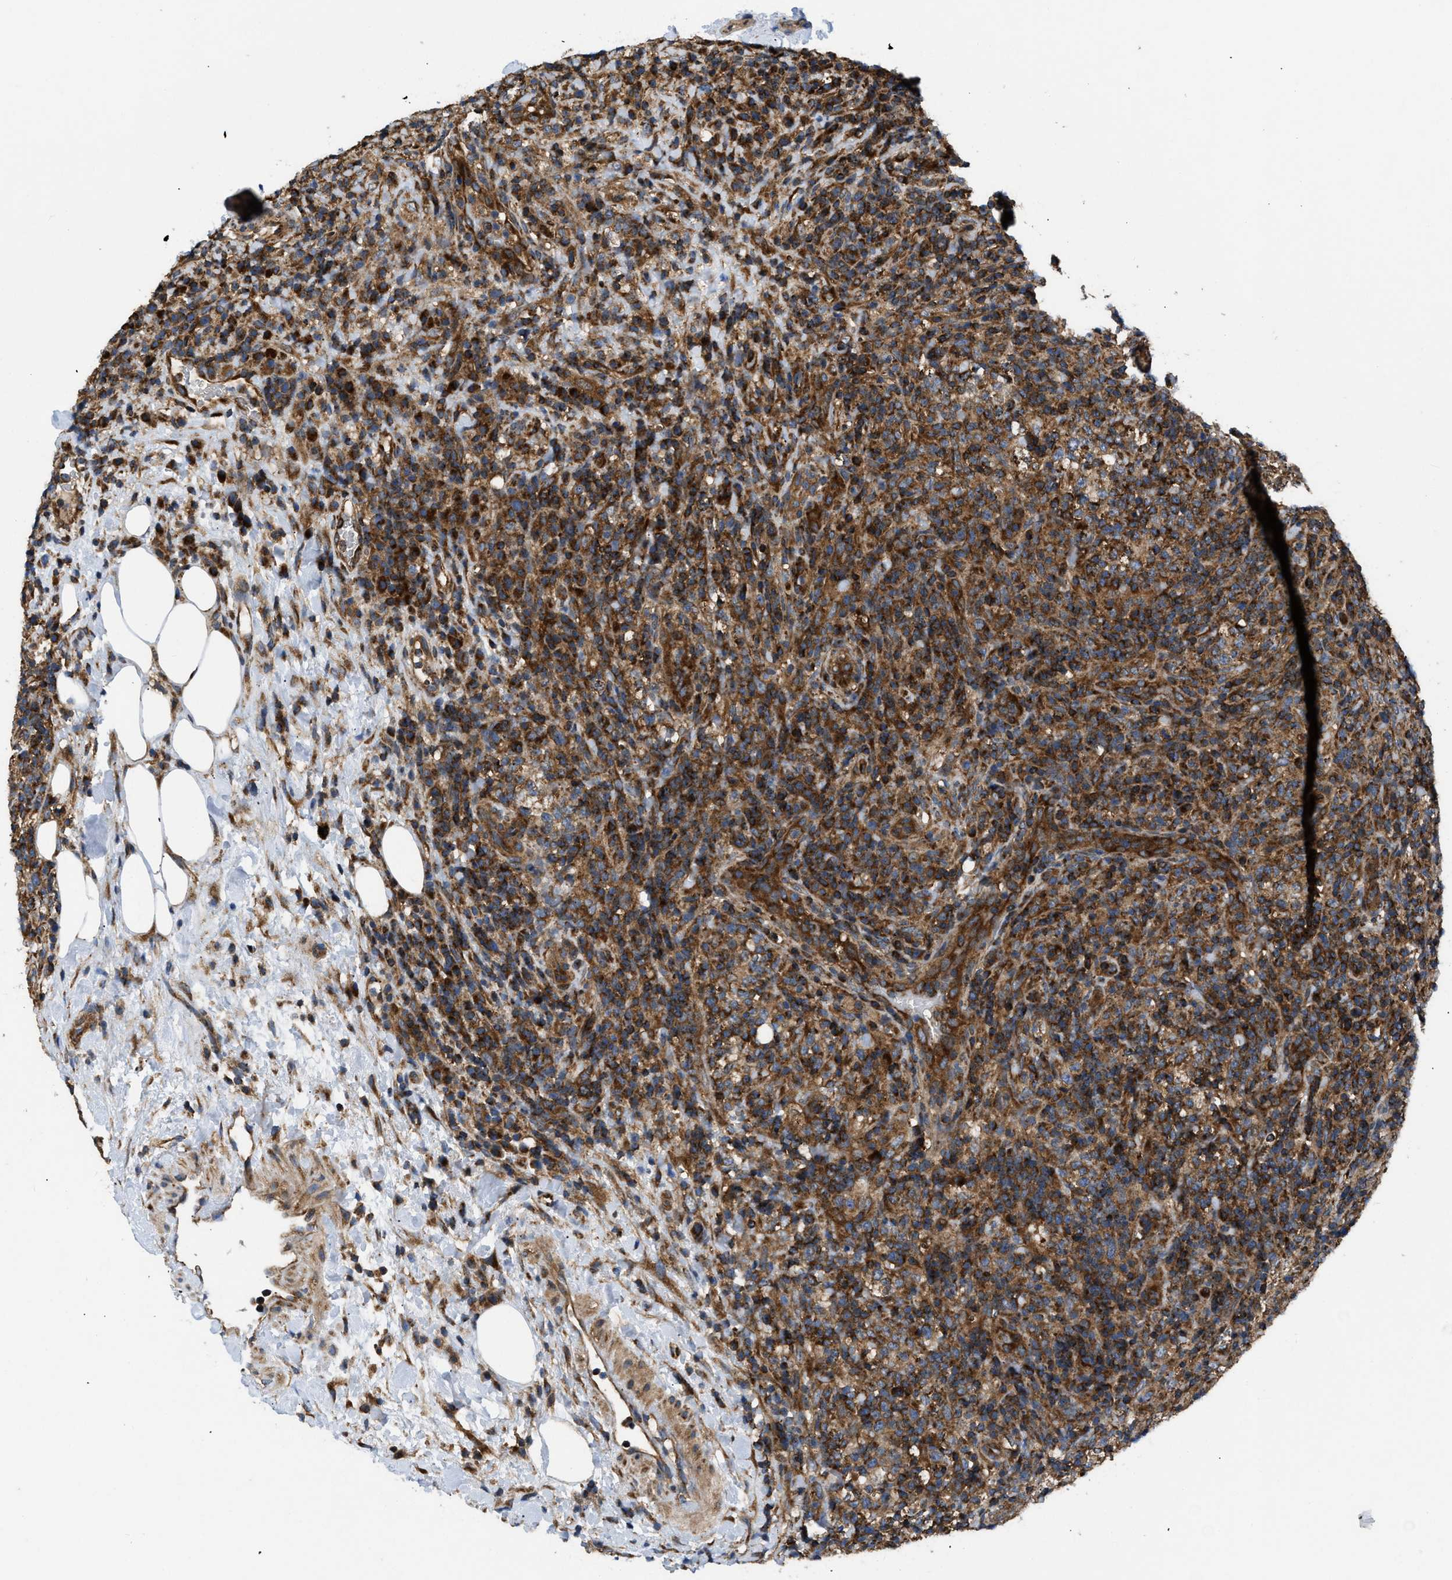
{"staining": {"intensity": "strong", "quantity": ">75%", "location": "cytoplasmic/membranous"}, "tissue": "lymphoma", "cell_type": "Tumor cells", "image_type": "cancer", "snomed": [{"axis": "morphology", "description": "Malignant lymphoma, non-Hodgkin's type, High grade"}, {"axis": "topography", "description": "Lymph node"}], "caption": "Malignant lymphoma, non-Hodgkin's type (high-grade) was stained to show a protein in brown. There is high levels of strong cytoplasmic/membranous expression in approximately >75% of tumor cells.", "gene": "OPTN", "patient": {"sex": "female", "age": 76}}